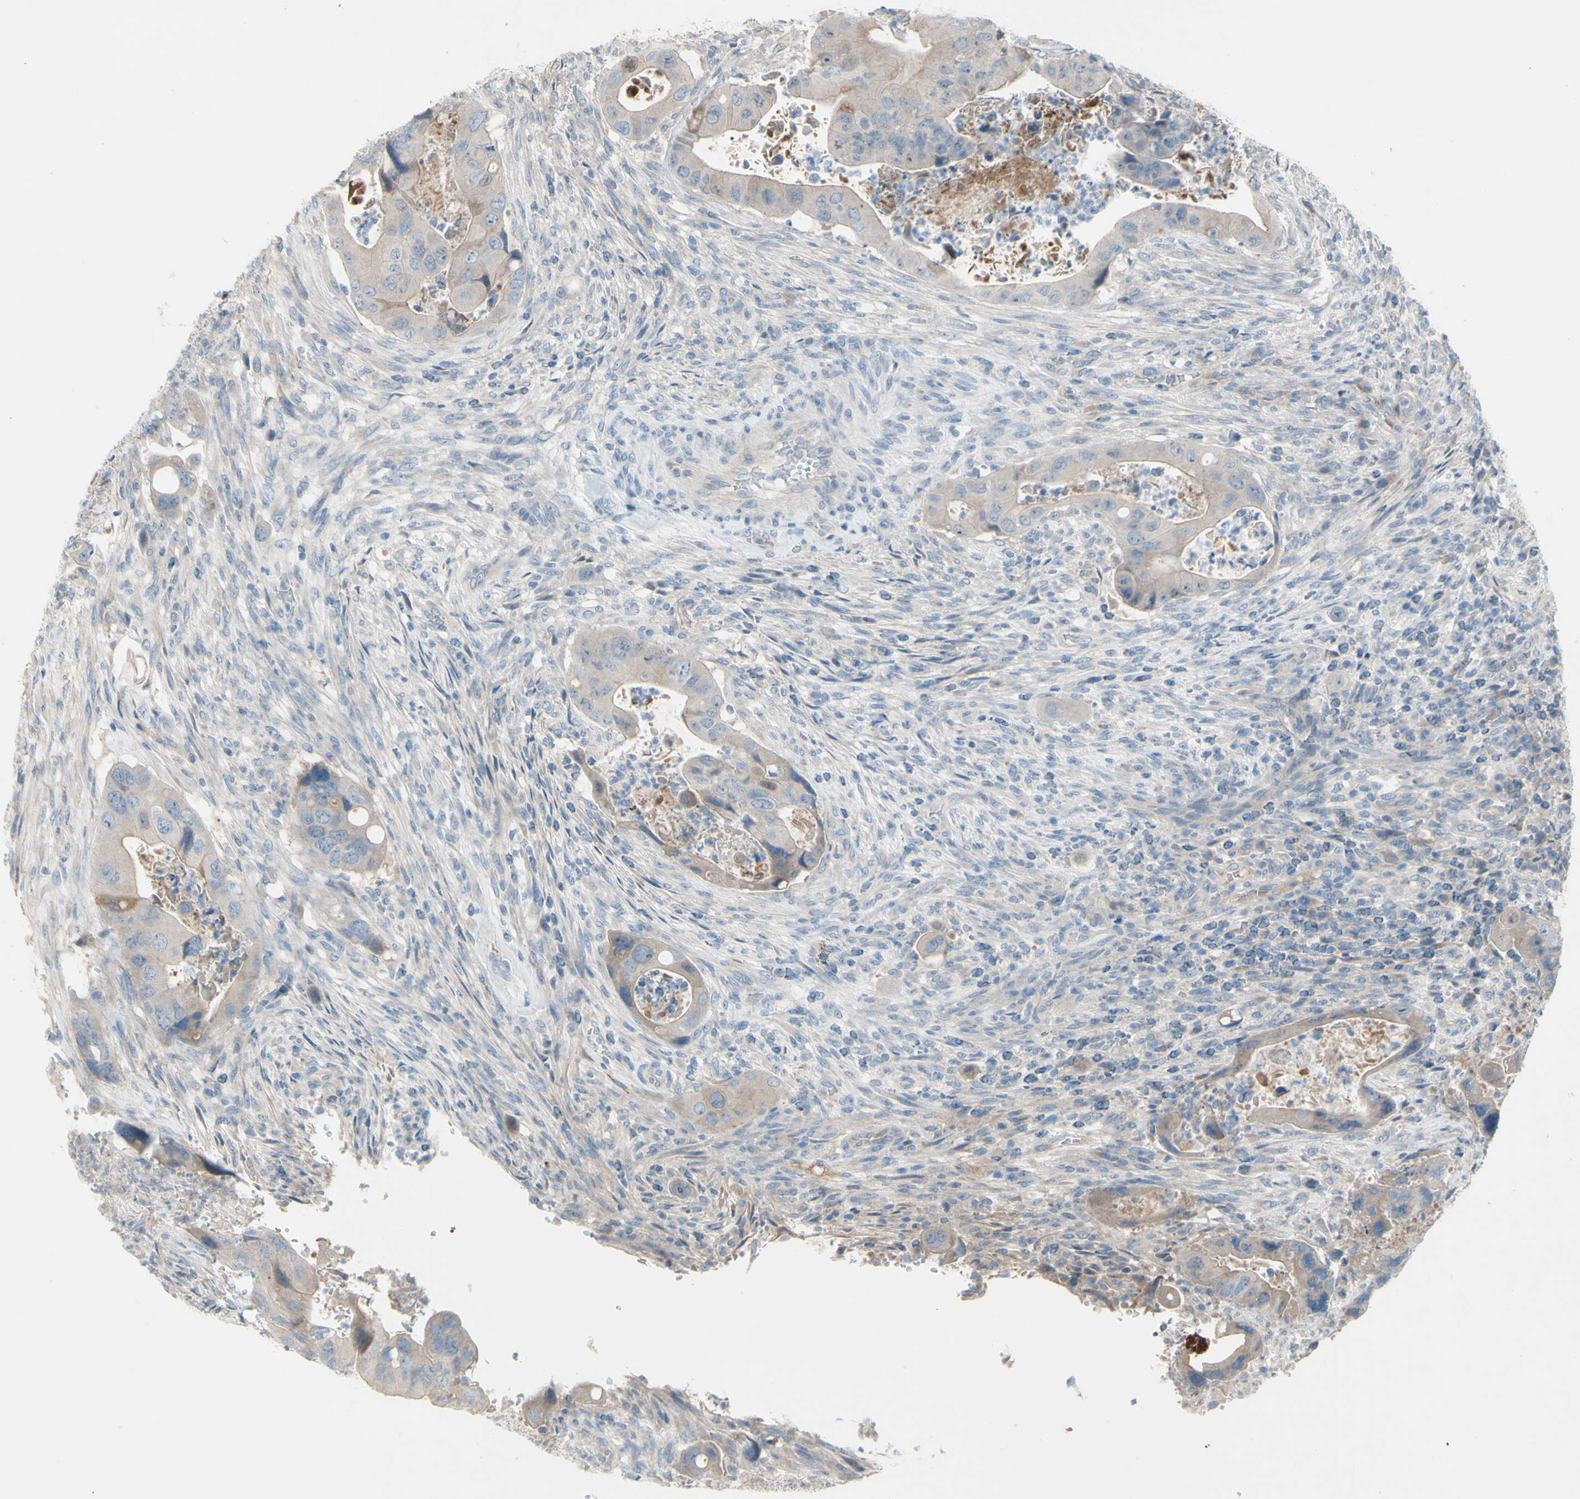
{"staining": {"intensity": "weak", "quantity": "25%-75%", "location": "cytoplasmic/membranous"}, "tissue": "colorectal cancer", "cell_type": "Tumor cells", "image_type": "cancer", "snomed": [{"axis": "morphology", "description": "Adenocarcinoma, NOS"}, {"axis": "topography", "description": "Rectum"}], "caption": "Immunohistochemistry of human colorectal adenocarcinoma shows low levels of weak cytoplasmic/membranous expression in about 25%-75% of tumor cells.", "gene": "ATRN", "patient": {"sex": "female", "age": 57}}